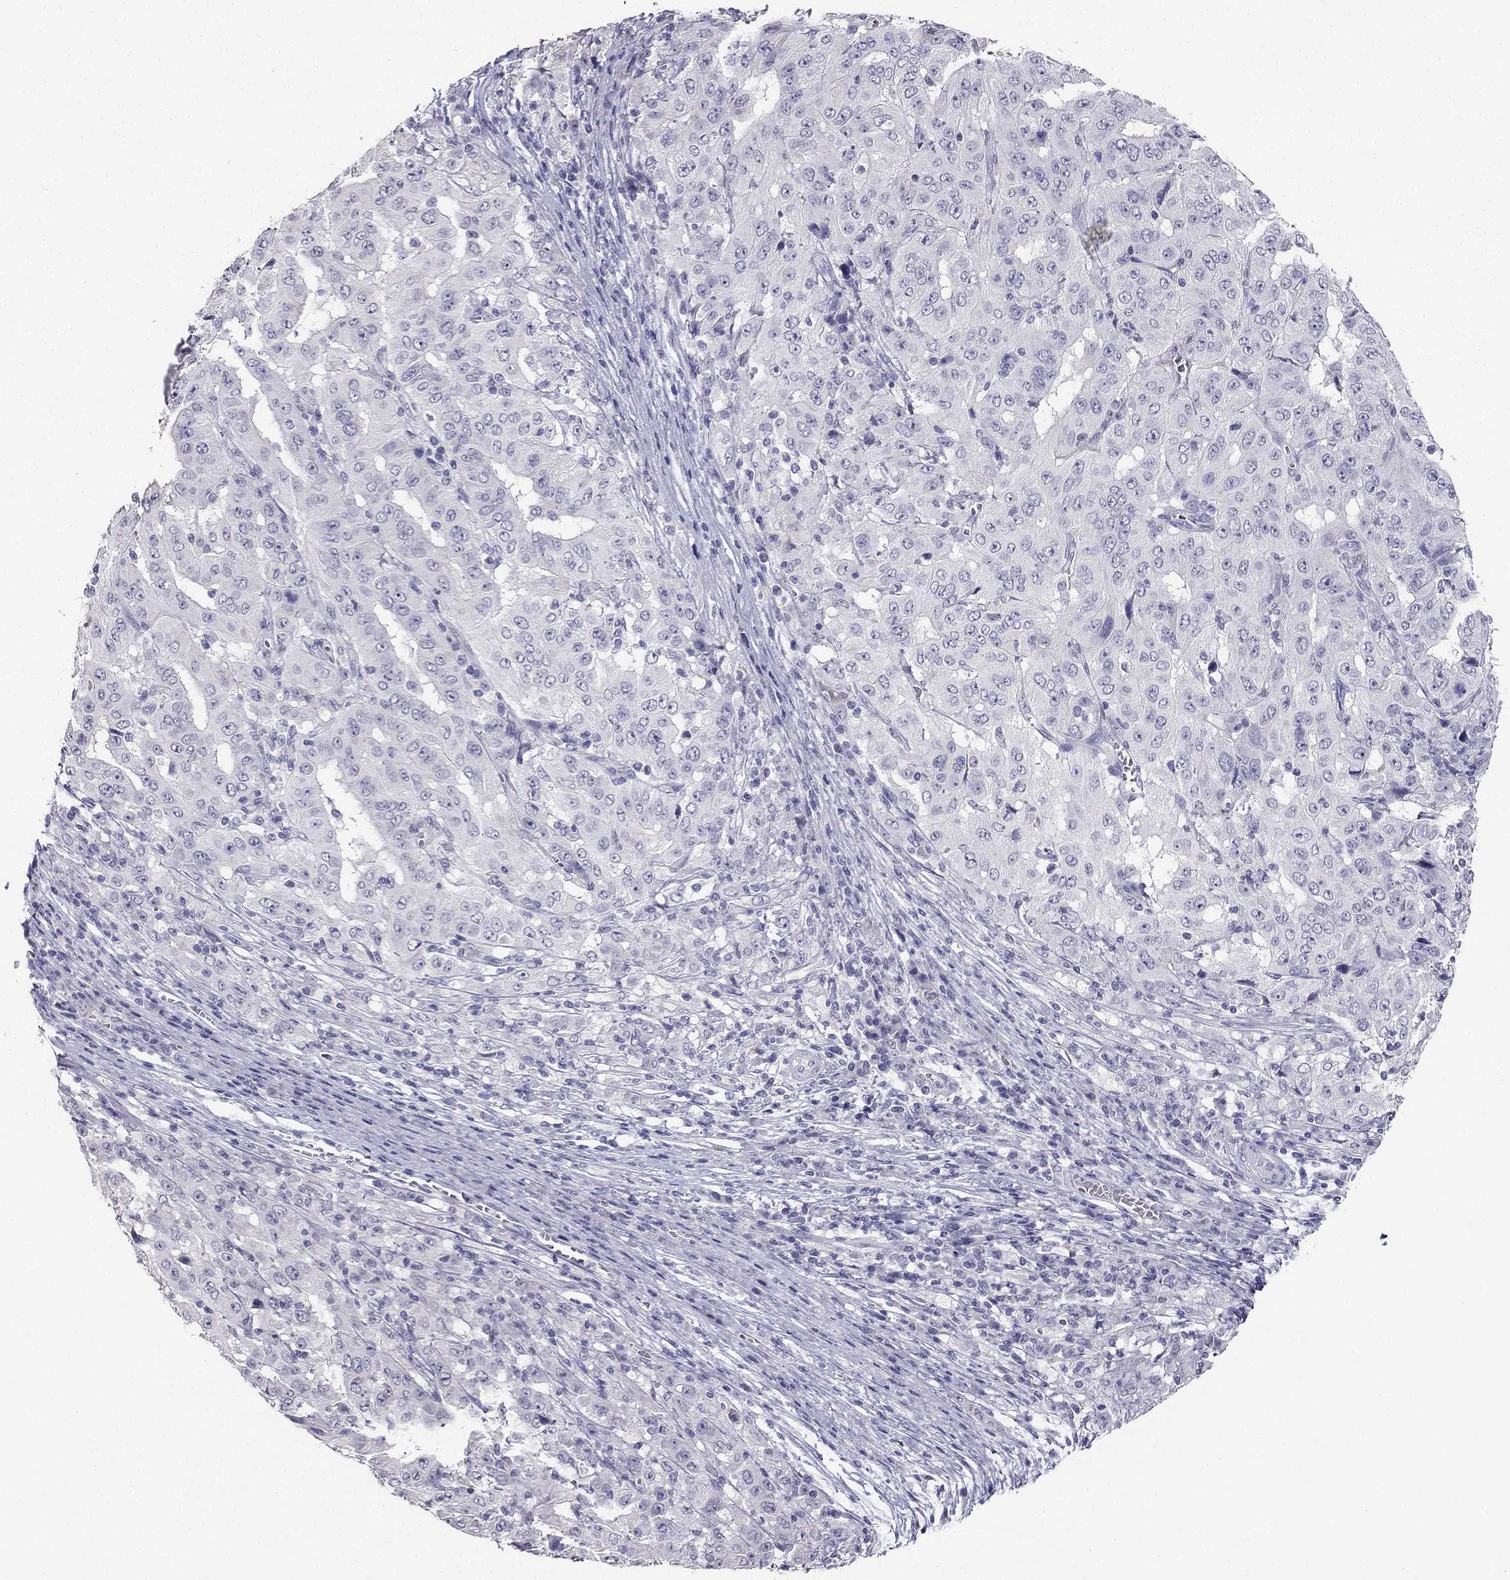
{"staining": {"intensity": "negative", "quantity": "none", "location": "none"}, "tissue": "pancreatic cancer", "cell_type": "Tumor cells", "image_type": "cancer", "snomed": [{"axis": "morphology", "description": "Adenocarcinoma, NOS"}, {"axis": "topography", "description": "Pancreas"}], "caption": "The photomicrograph shows no staining of tumor cells in pancreatic cancer (adenocarcinoma).", "gene": "CALB2", "patient": {"sex": "male", "age": 63}}